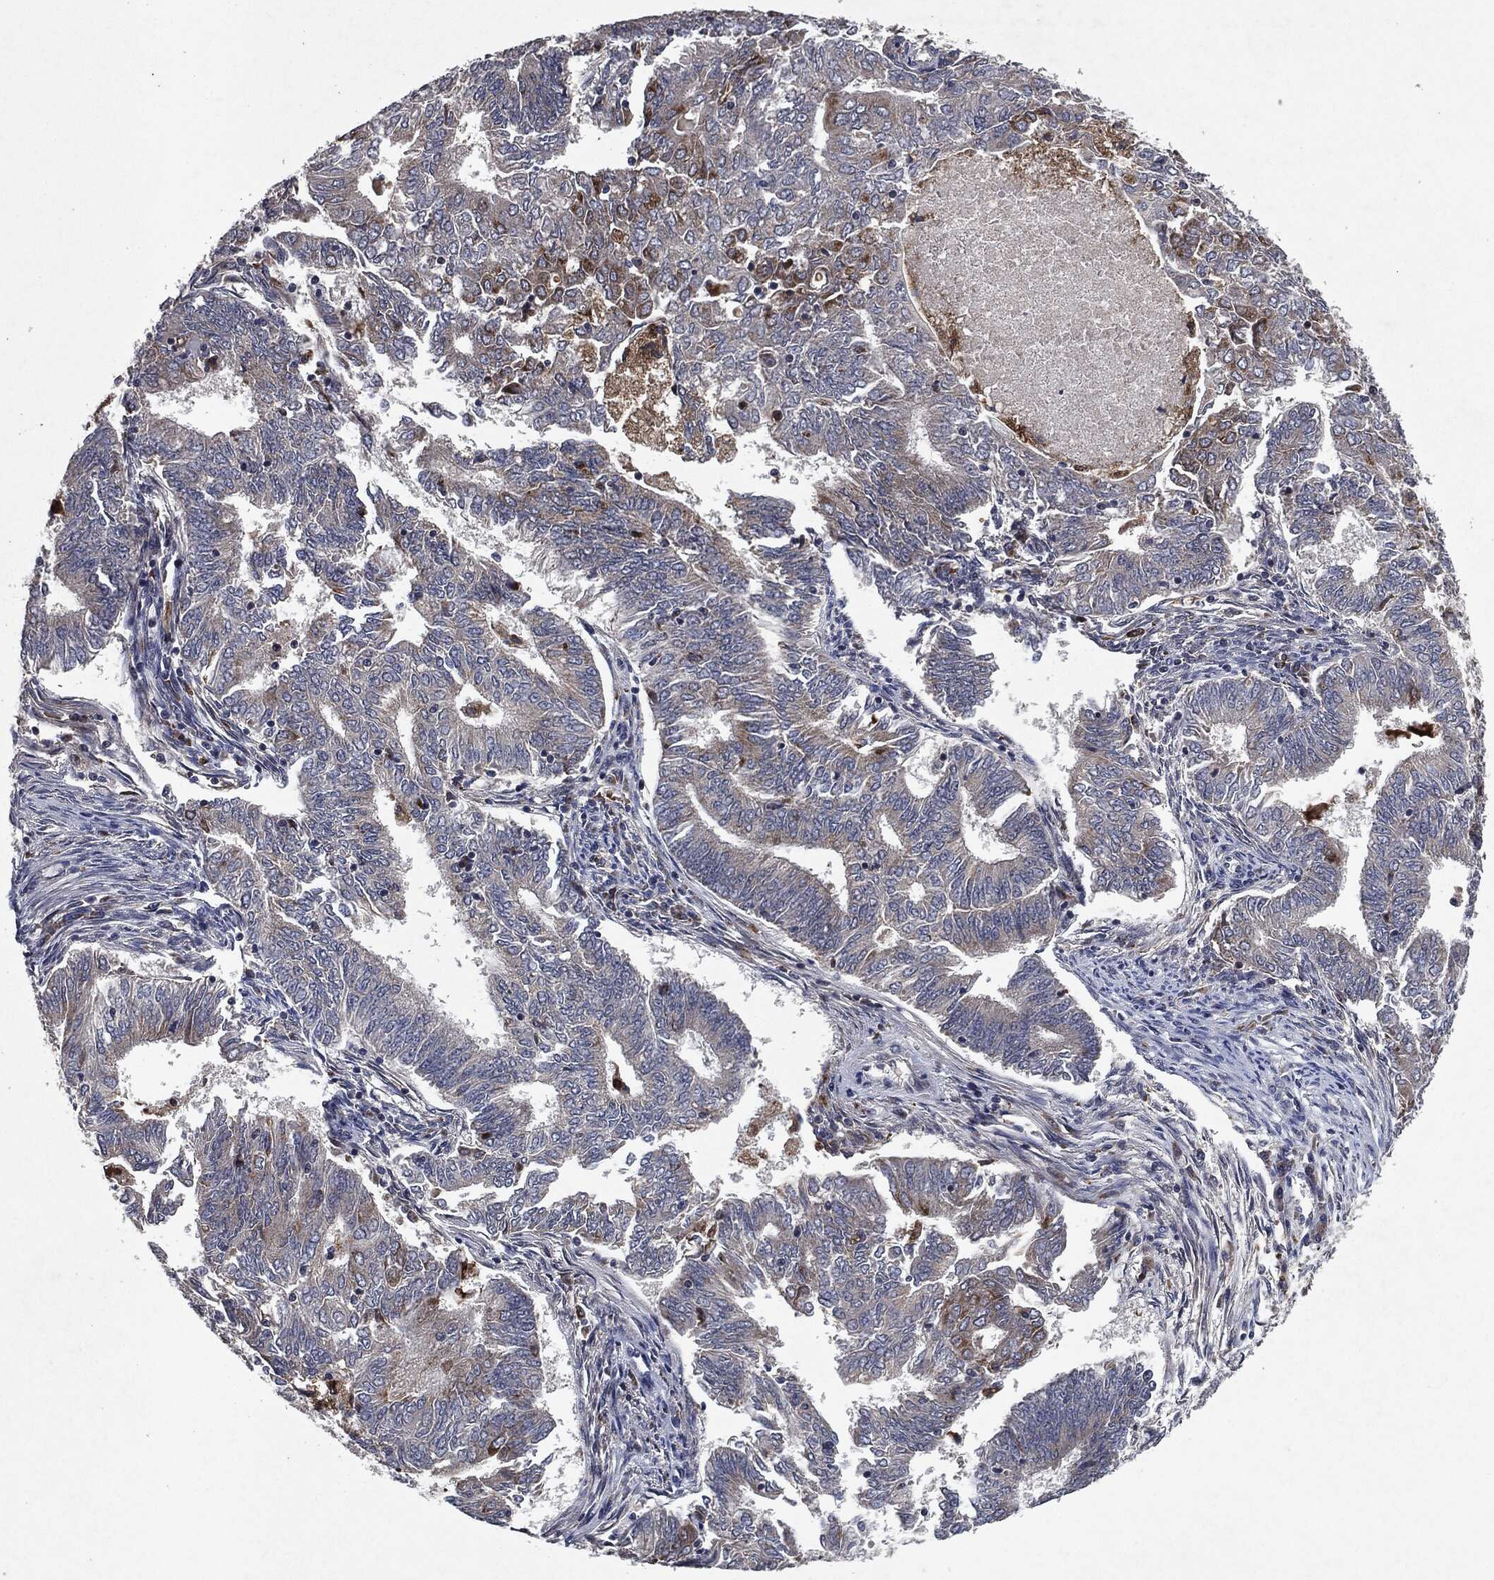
{"staining": {"intensity": "moderate", "quantity": "<25%", "location": "cytoplasmic/membranous"}, "tissue": "endometrial cancer", "cell_type": "Tumor cells", "image_type": "cancer", "snomed": [{"axis": "morphology", "description": "Adenocarcinoma, NOS"}, {"axis": "topography", "description": "Endometrium"}], "caption": "Endometrial adenocarcinoma stained with immunohistochemistry displays moderate cytoplasmic/membranous positivity in approximately <25% of tumor cells.", "gene": "SLC31A2", "patient": {"sex": "female", "age": 62}}